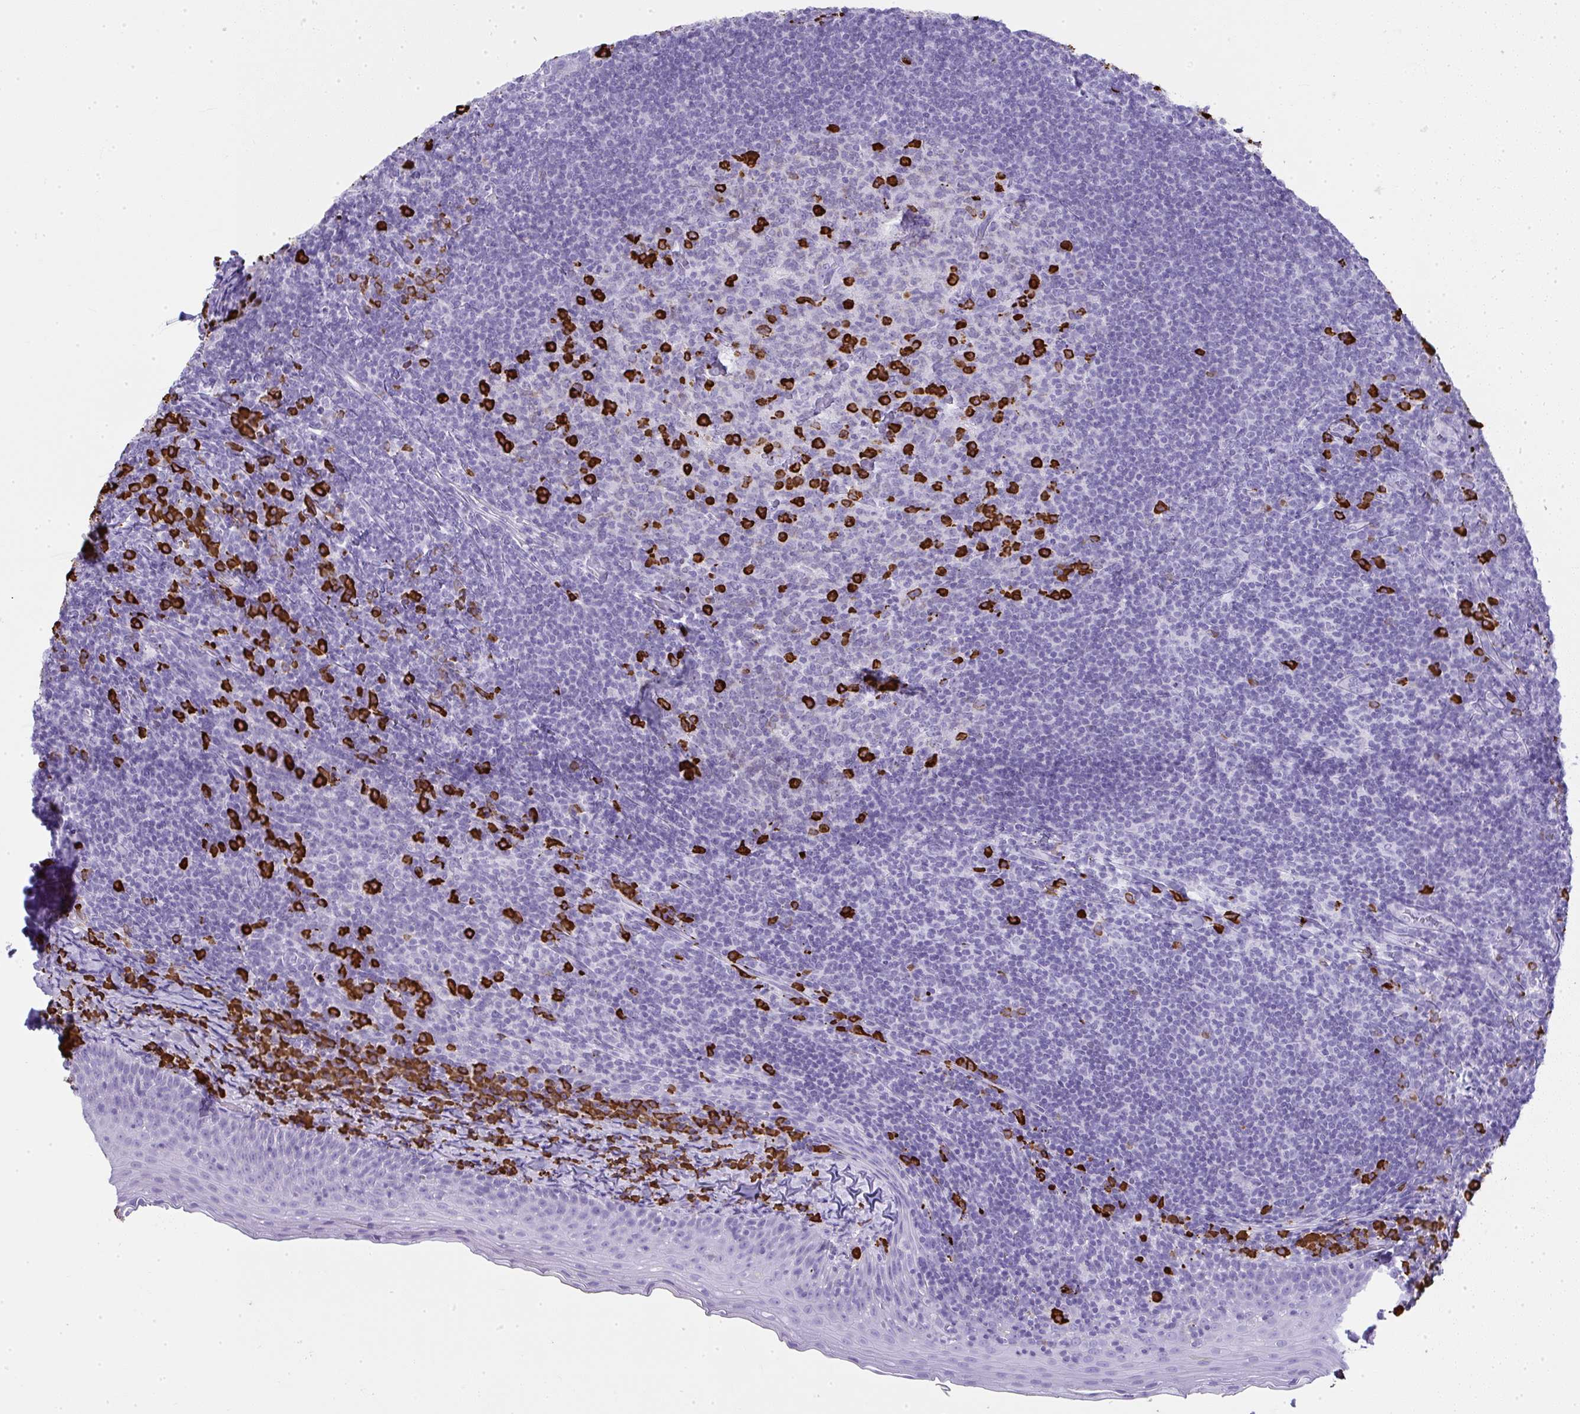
{"staining": {"intensity": "strong", "quantity": "25%-75%", "location": "cytoplasmic/membranous"}, "tissue": "tonsil", "cell_type": "Germinal center cells", "image_type": "normal", "snomed": [{"axis": "morphology", "description": "Normal tissue, NOS"}, {"axis": "topography", "description": "Tonsil"}], "caption": "This histopathology image demonstrates normal tonsil stained with immunohistochemistry (IHC) to label a protein in brown. The cytoplasmic/membranous of germinal center cells show strong positivity for the protein. Nuclei are counter-stained blue.", "gene": "CDADC1", "patient": {"sex": "female", "age": 10}}